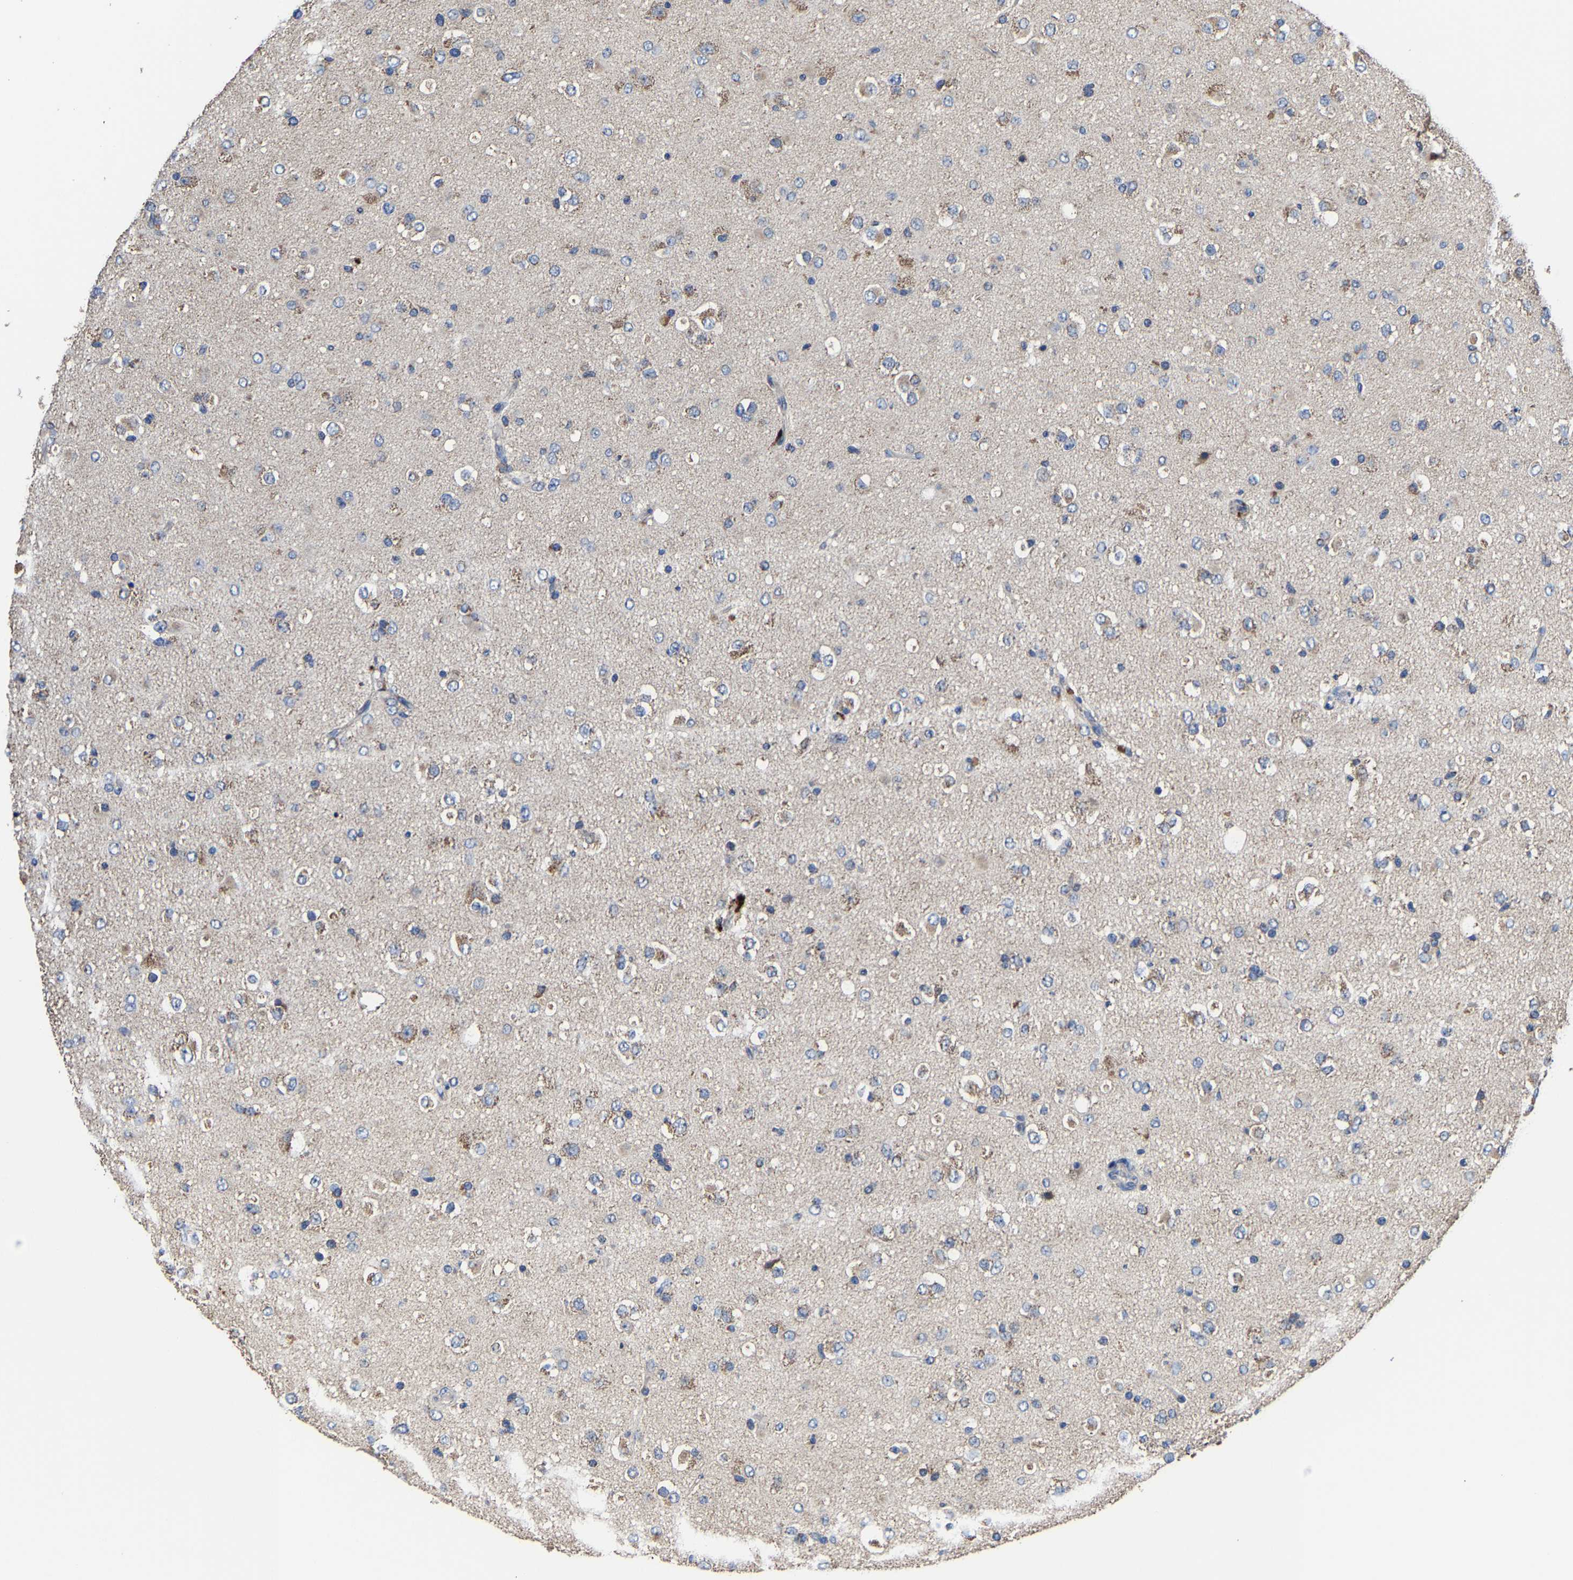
{"staining": {"intensity": "weak", "quantity": "<25%", "location": "cytoplasmic/membranous"}, "tissue": "glioma", "cell_type": "Tumor cells", "image_type": "cancer", "snomed": [{"axis": "morphology", "description": "Glioma, malignant, Low grade"}, {"axis": "topography", "description": "Brain"}], "caption": "DAB immunohistochemical staining of malignant glioma (low-grade) exhibits no significant staining in tumor cells. (DAB (3,3'-diaminobenzidine) immunohistochemistry (IHC), high magnification).", "gene": "ZCCHC7", "patient": {"sex": "male", "age": 65}}